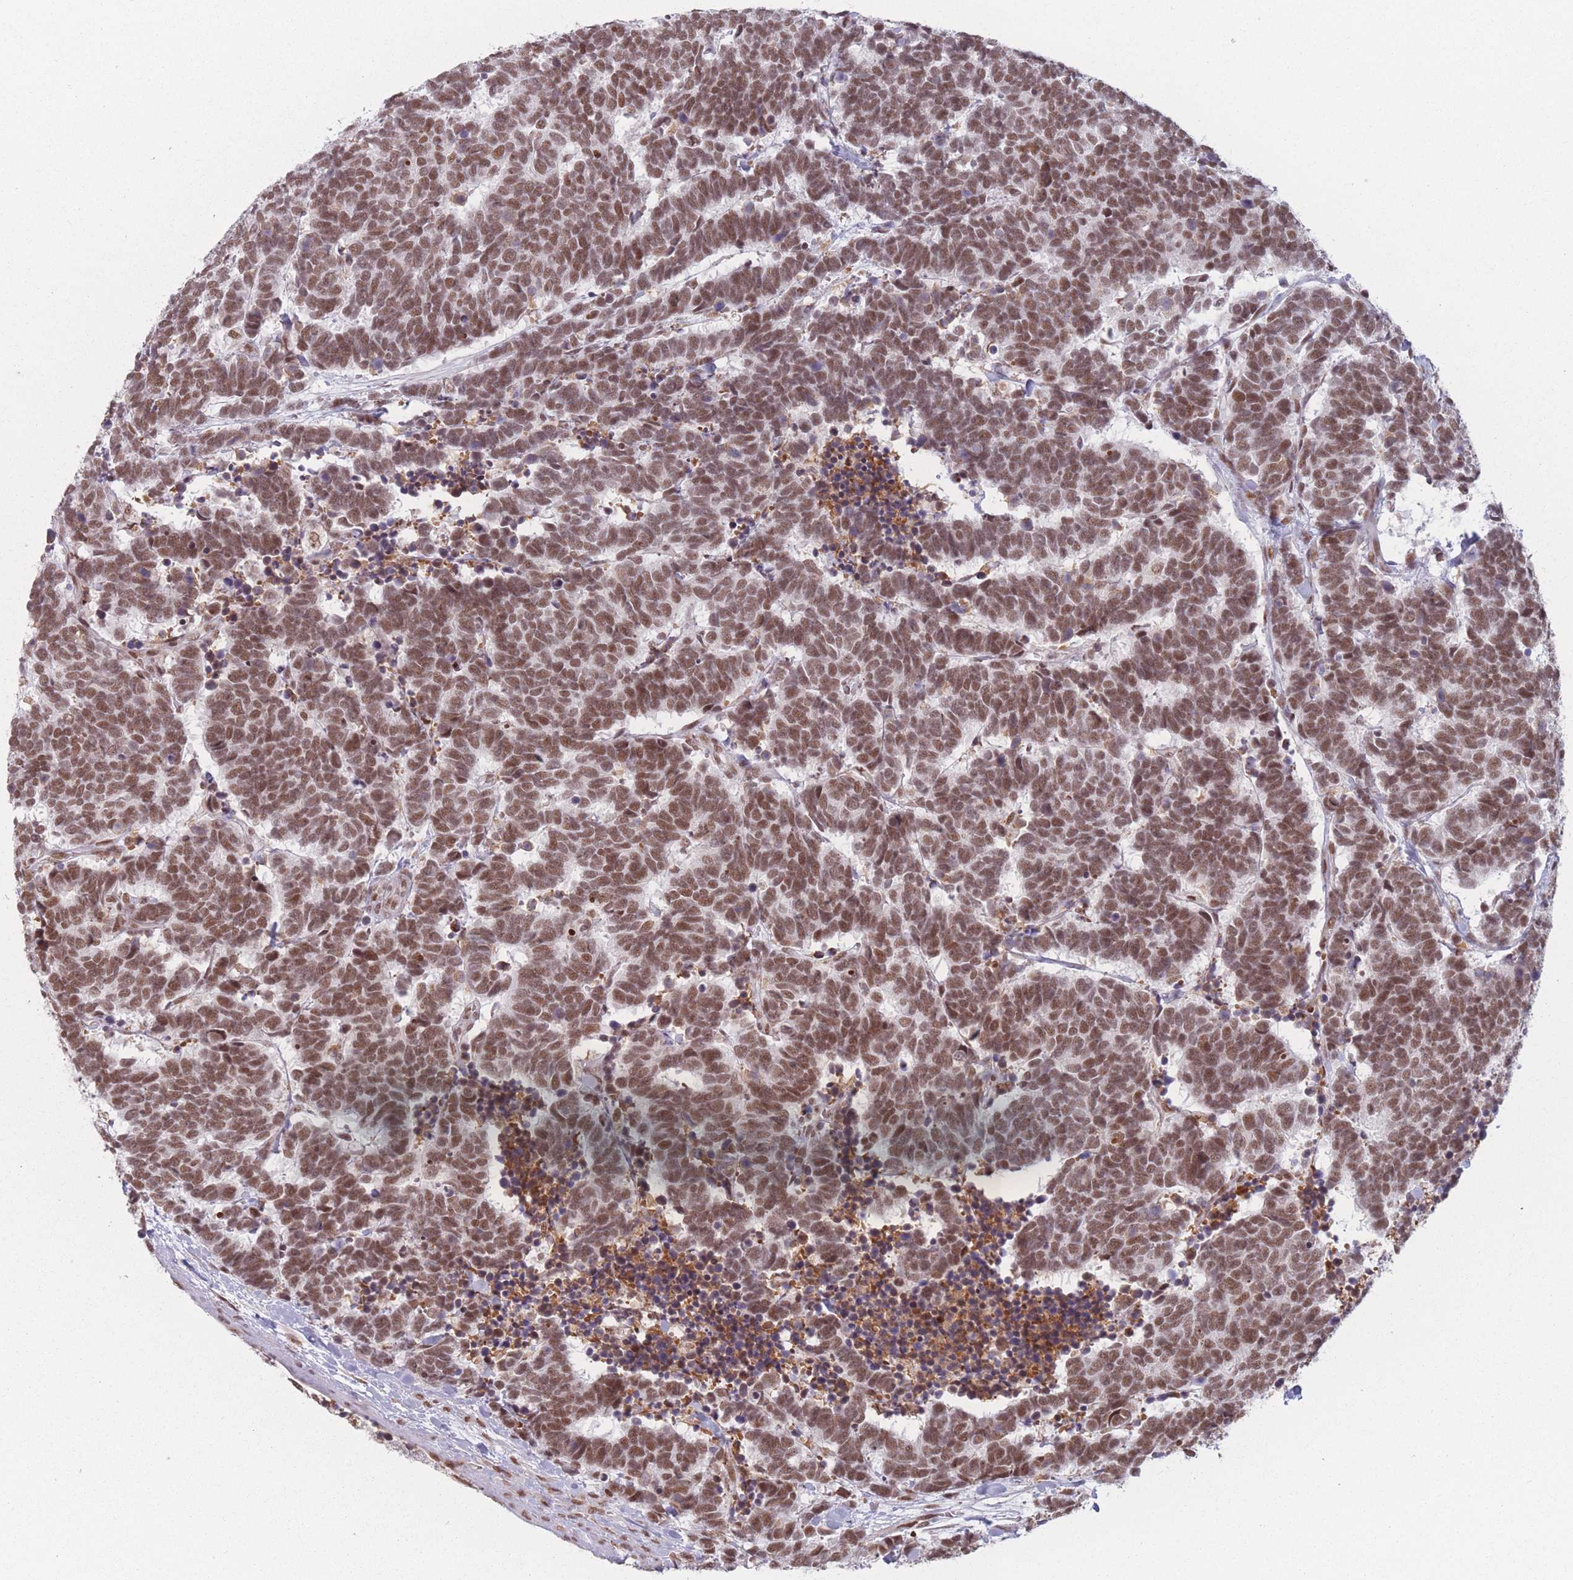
{"staining": {"intensity": "moderate", "quantity": ">75%", "location": "nuclear"}, "tissue": "carcinoid", "cell_type": "Tumor cells", "image_type": "cancer", "snomed": [{"axis": "morphology", "description": "Carcinoma, NOS"}, {"axis": "morphology", "description": "Carcinoid, malignant, NOS"}, {"axis": "topography", "description": "Urinary bladder"}], "caption": "Moderate nuclear protein positivity is identified in about >75% of tumor cells in carcinoma.", "gene": "SUPT6H", "patient": {"sex": "male", "age": 57}}